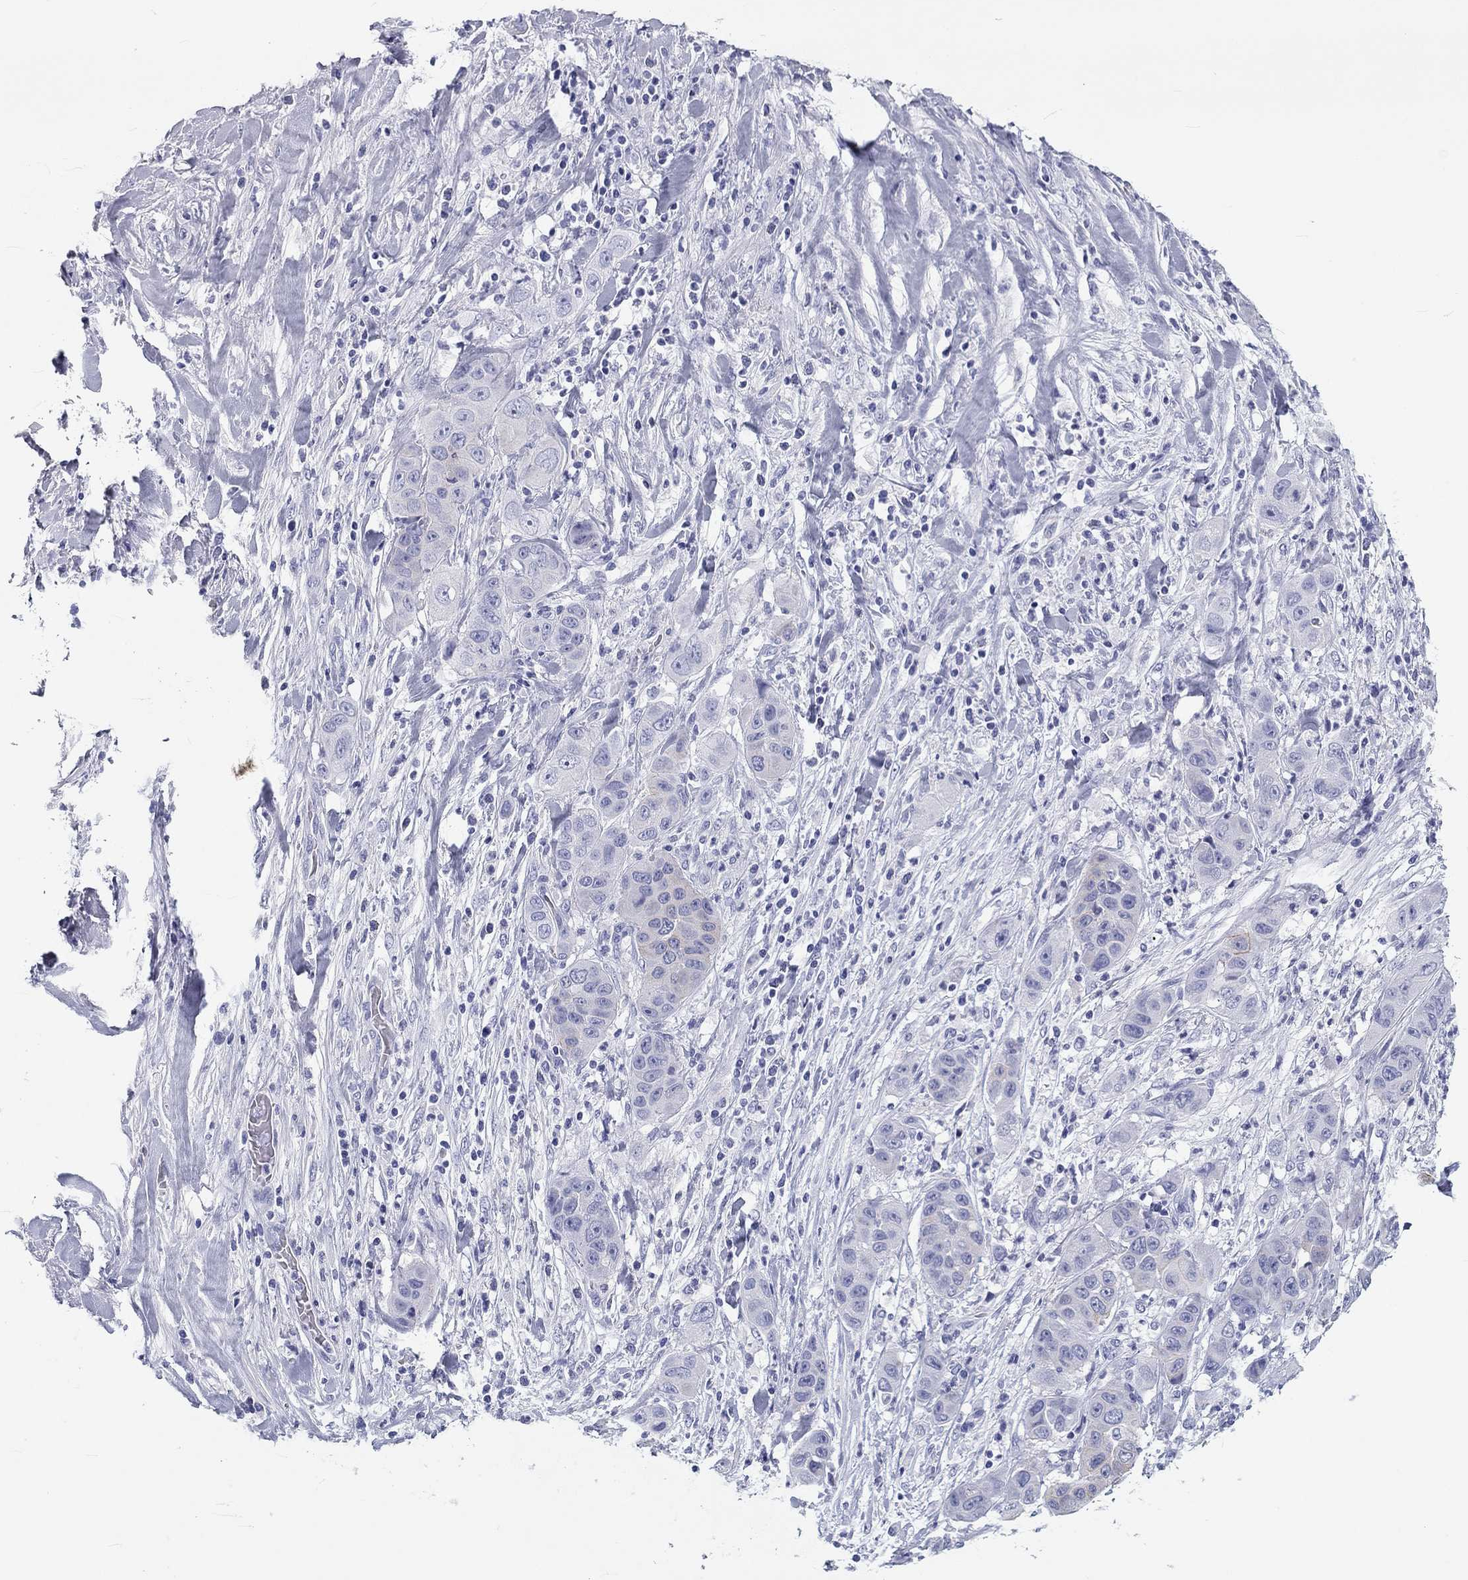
{"staining": {"intensity": "negative", "quantity": "none", "location": "none"}, "tissue": "liver cancer", "cell_type": "Tumor cells", "image_type": "cancer", "snomed": [{"axis": "morphology", "description": "Cholangiocarcinoma"}, {"axis": "topography", "description": "Liver"}], "caption": "IHC of human liver cholangiocarcinoma reveals no staining in tumor cells.", "gene": "DNALI1", "patient": {"sex": "female", "age": 52}}